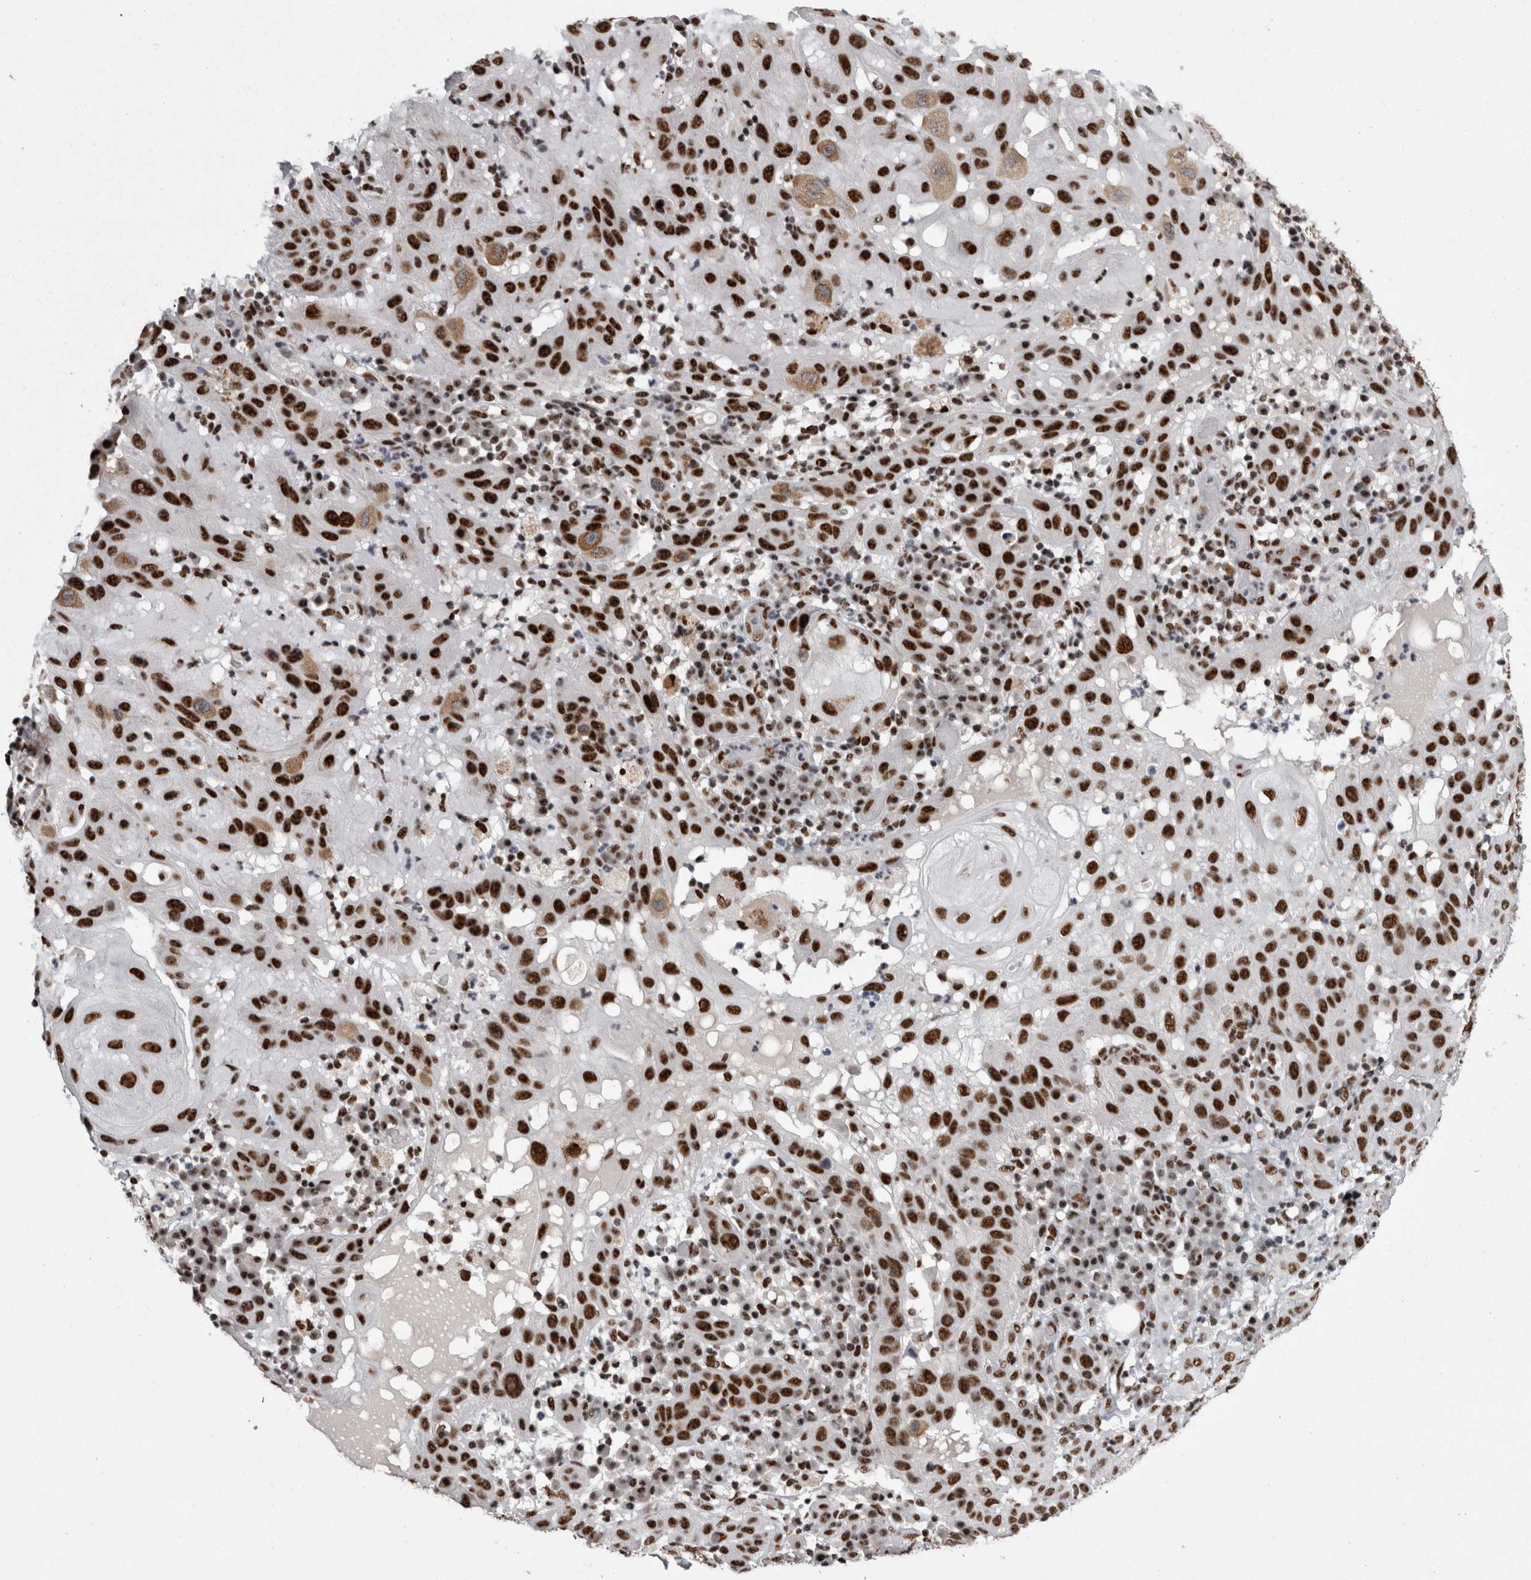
{"staining": {"intensity": "strong", "quantity": ">75%", "location": "nuclear"}, "tissue": "skin cancer", "cell_type": "Tumor cells", "image_type": "cancer", "snomed": [{"axis": "morphology", "description": "Normal tissue, NOS"}, {"axis": "morphology", "description": "Squamous cell carcinoma, NOS"}, {"axis": "topography", "description": "Skin"}], "caption": "A high-resolution photomicrograph shows IHC staining of squamous cell carcinoma (skin), which exhibits strong nuclear expression in about >75% of tumor cells.", "gene": "SNRNP40", "patient": {"sex": "female", "age": 96}}